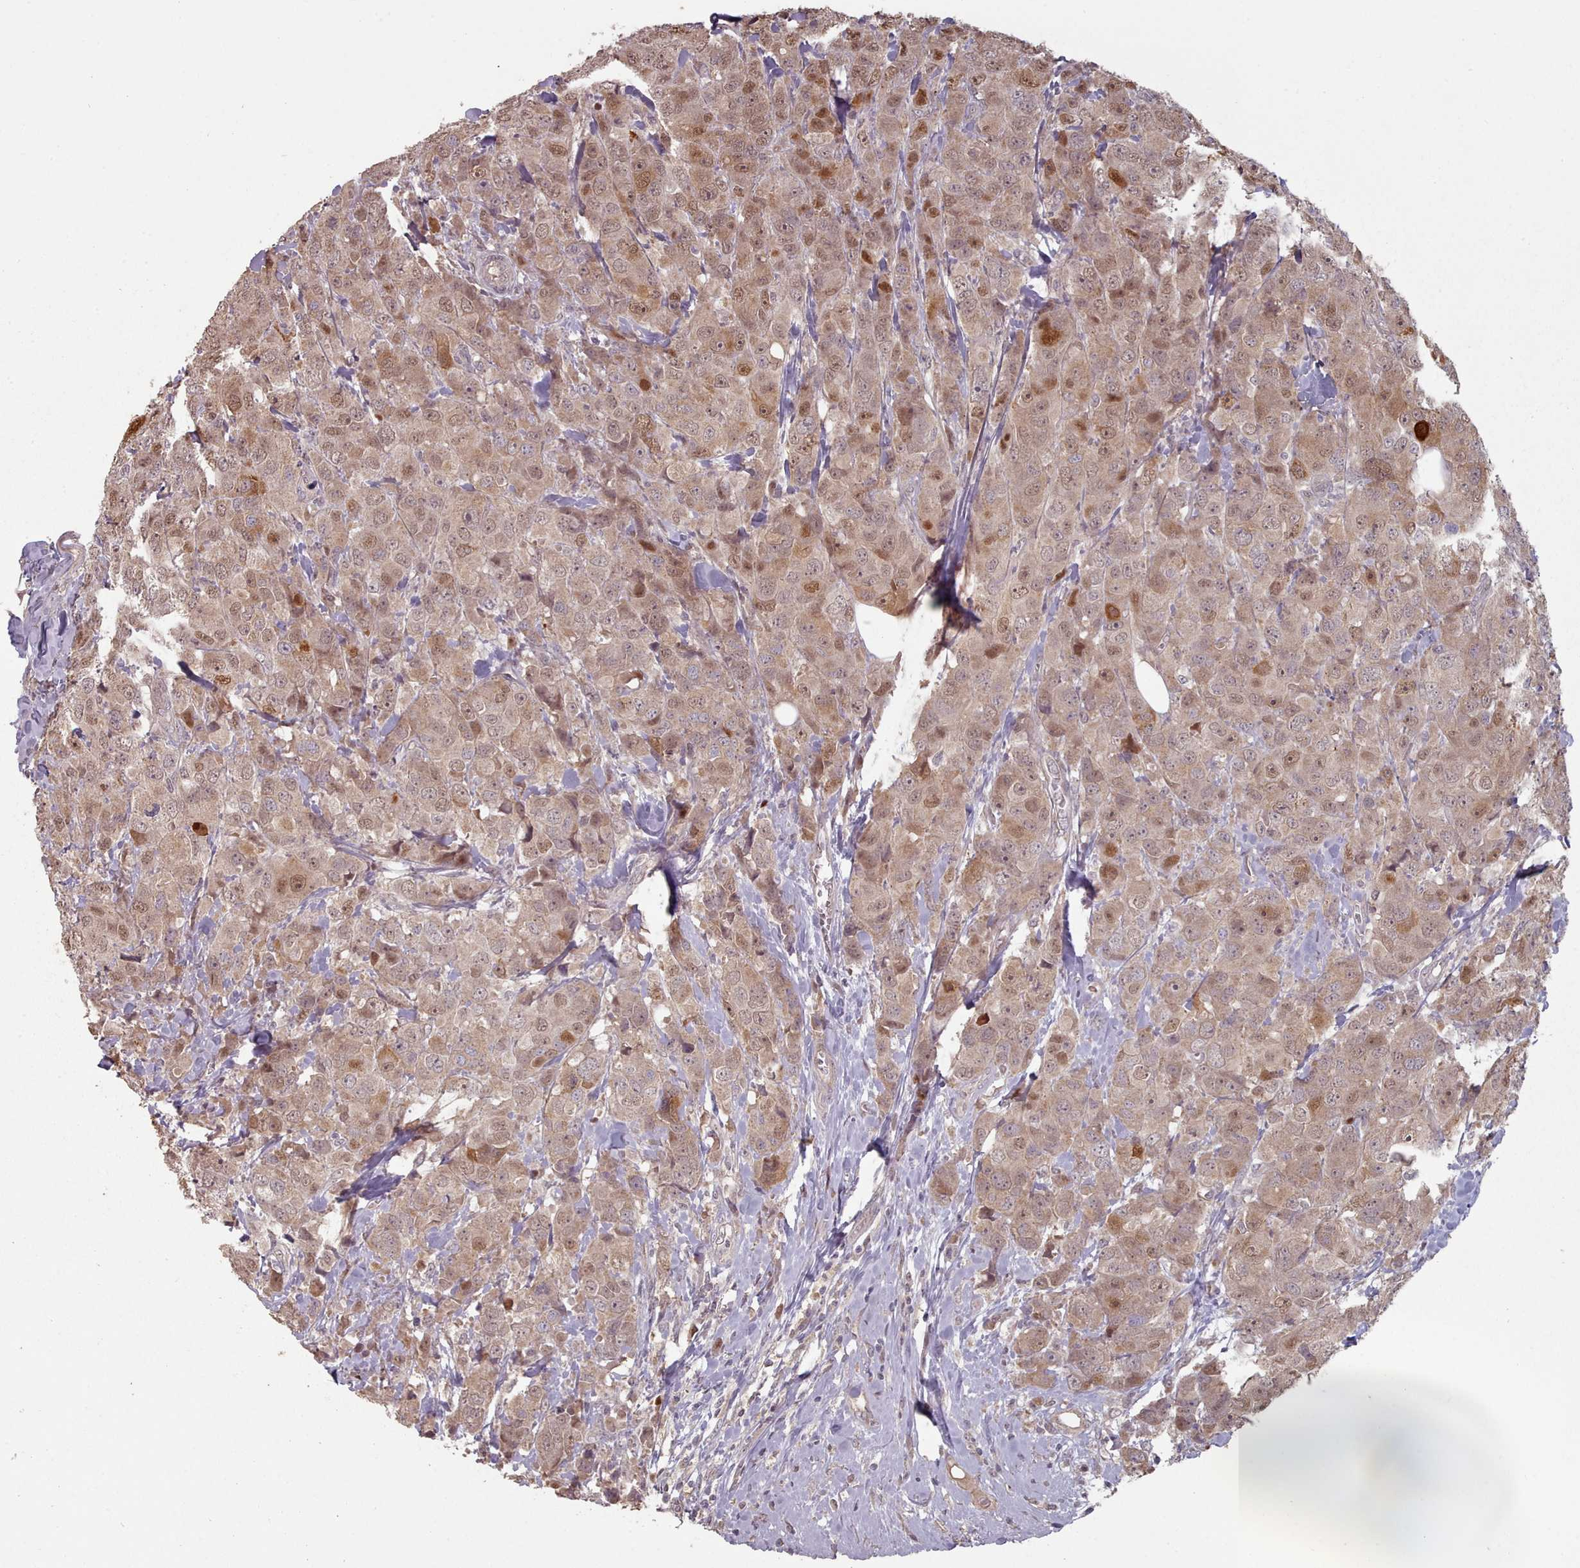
{"staining": {"intensity": "moderate", "quantity": ">75%", "location": "cytoplasmic/membranous,nuclear"}, "tissue": "breast cancer", "cell_type": "Tumor cells", "image_type": "cancer", "snomed": [{"axis": "morphology", "description": "Duct carcinoma"}, {"axis": "topography", "description": "Breast"}], "caption": "Moderate cytoplasmic/membranous and nuclear protein expression is appreciated in about >75% of tumor cells in breast cancer (invasive ductal carcinoma).", "gene": "ERCC6L", "patient": {"sex": "female", "age": 43}}